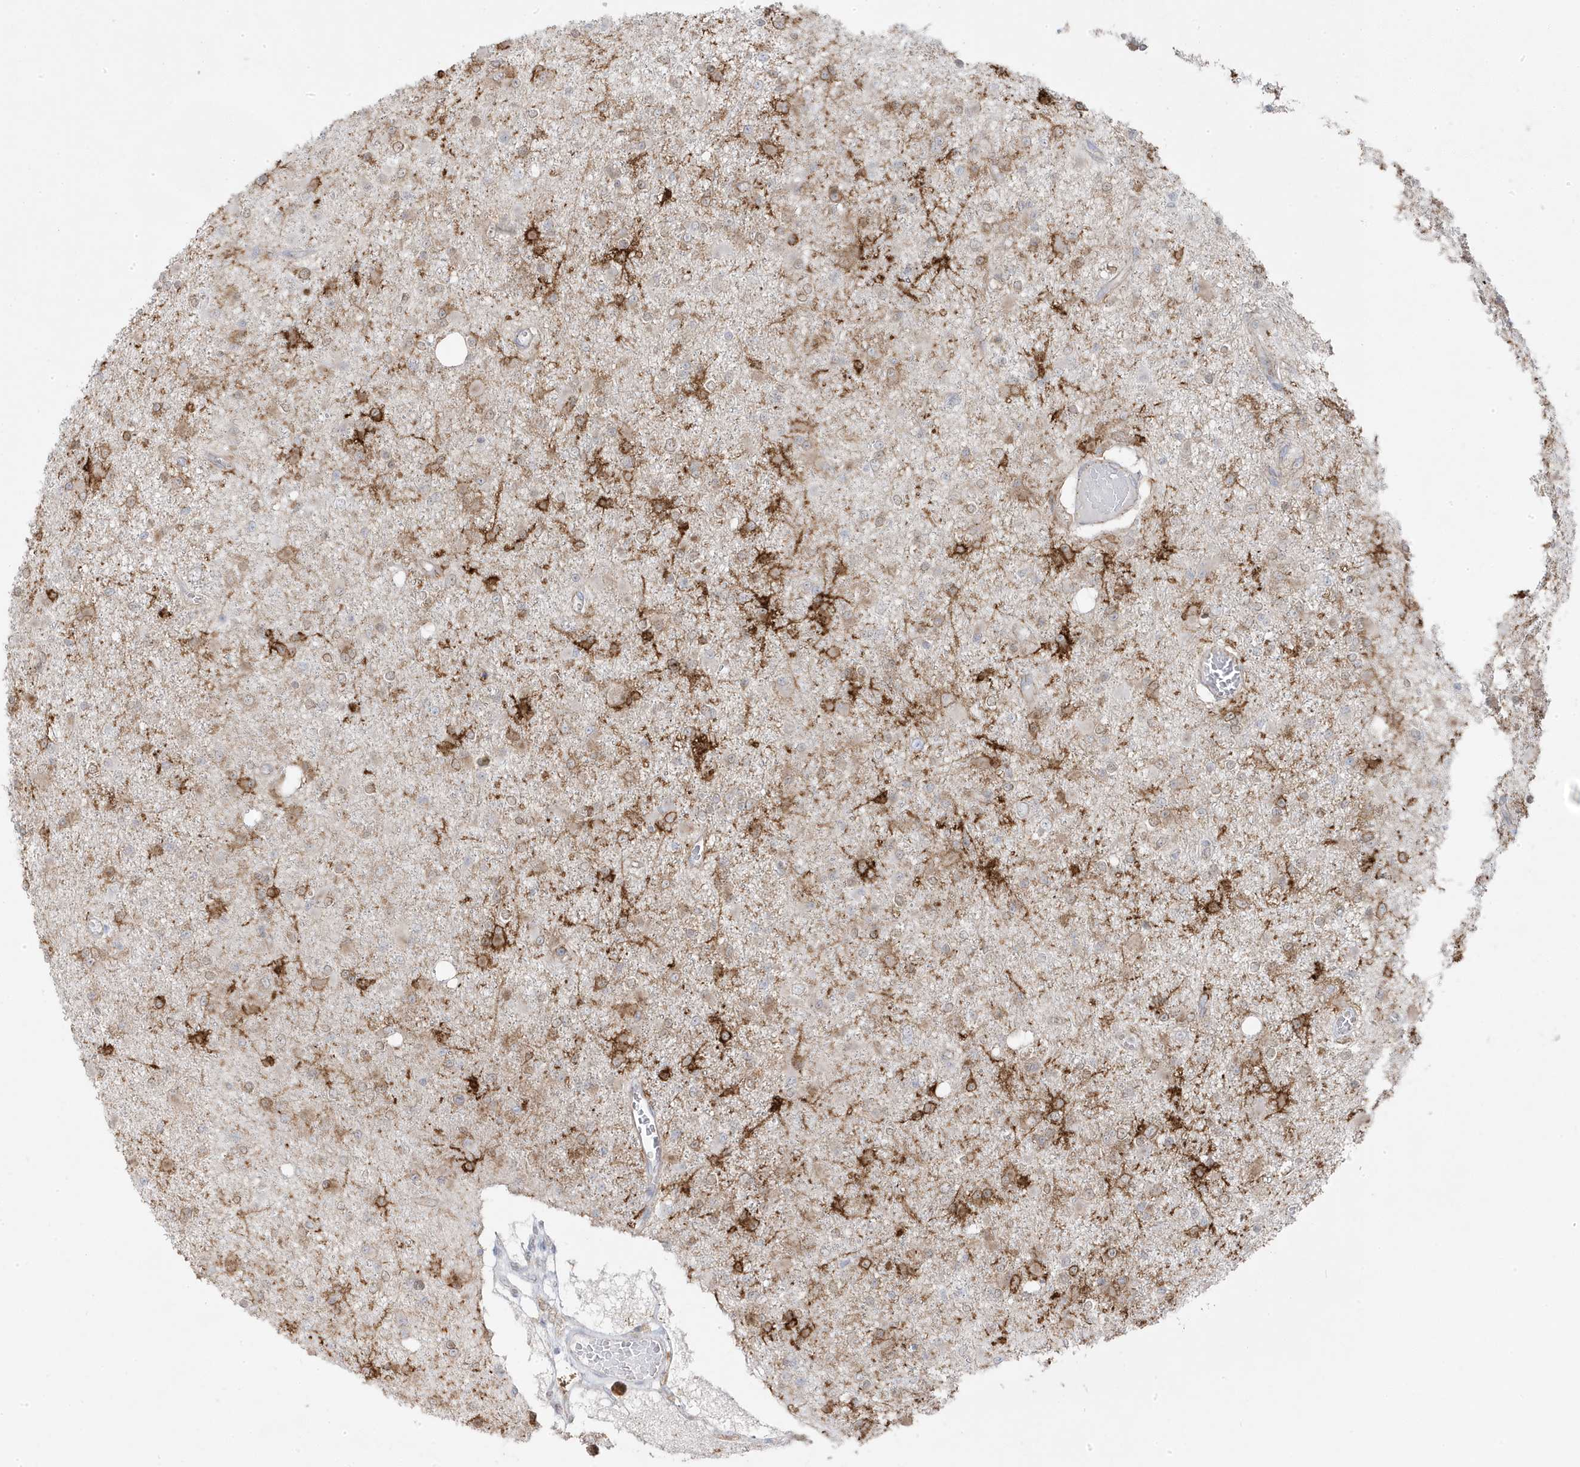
{"staining": {"intensity": "weak", "quantity": "25%-75%", "location": "cytoplasmic/membranous"}, "tissue": "glioma", "cell_type": "Tumor cells", "image_type": "cancer", "snomed": [{"axis": "morphology", "description": "Glioma, malignant, Low grade"}, {"axis": "topography", "description": "Brain"}], "caption": "IHC (DAB (3,3'-diaminobenzidine)) staining of glioma reveals weak cytoplasmic/membranous protein expression in about 25%-75% of tumor cells.", "gene": "ZNF654", "patient": {"sex": "female", "age": 22}}